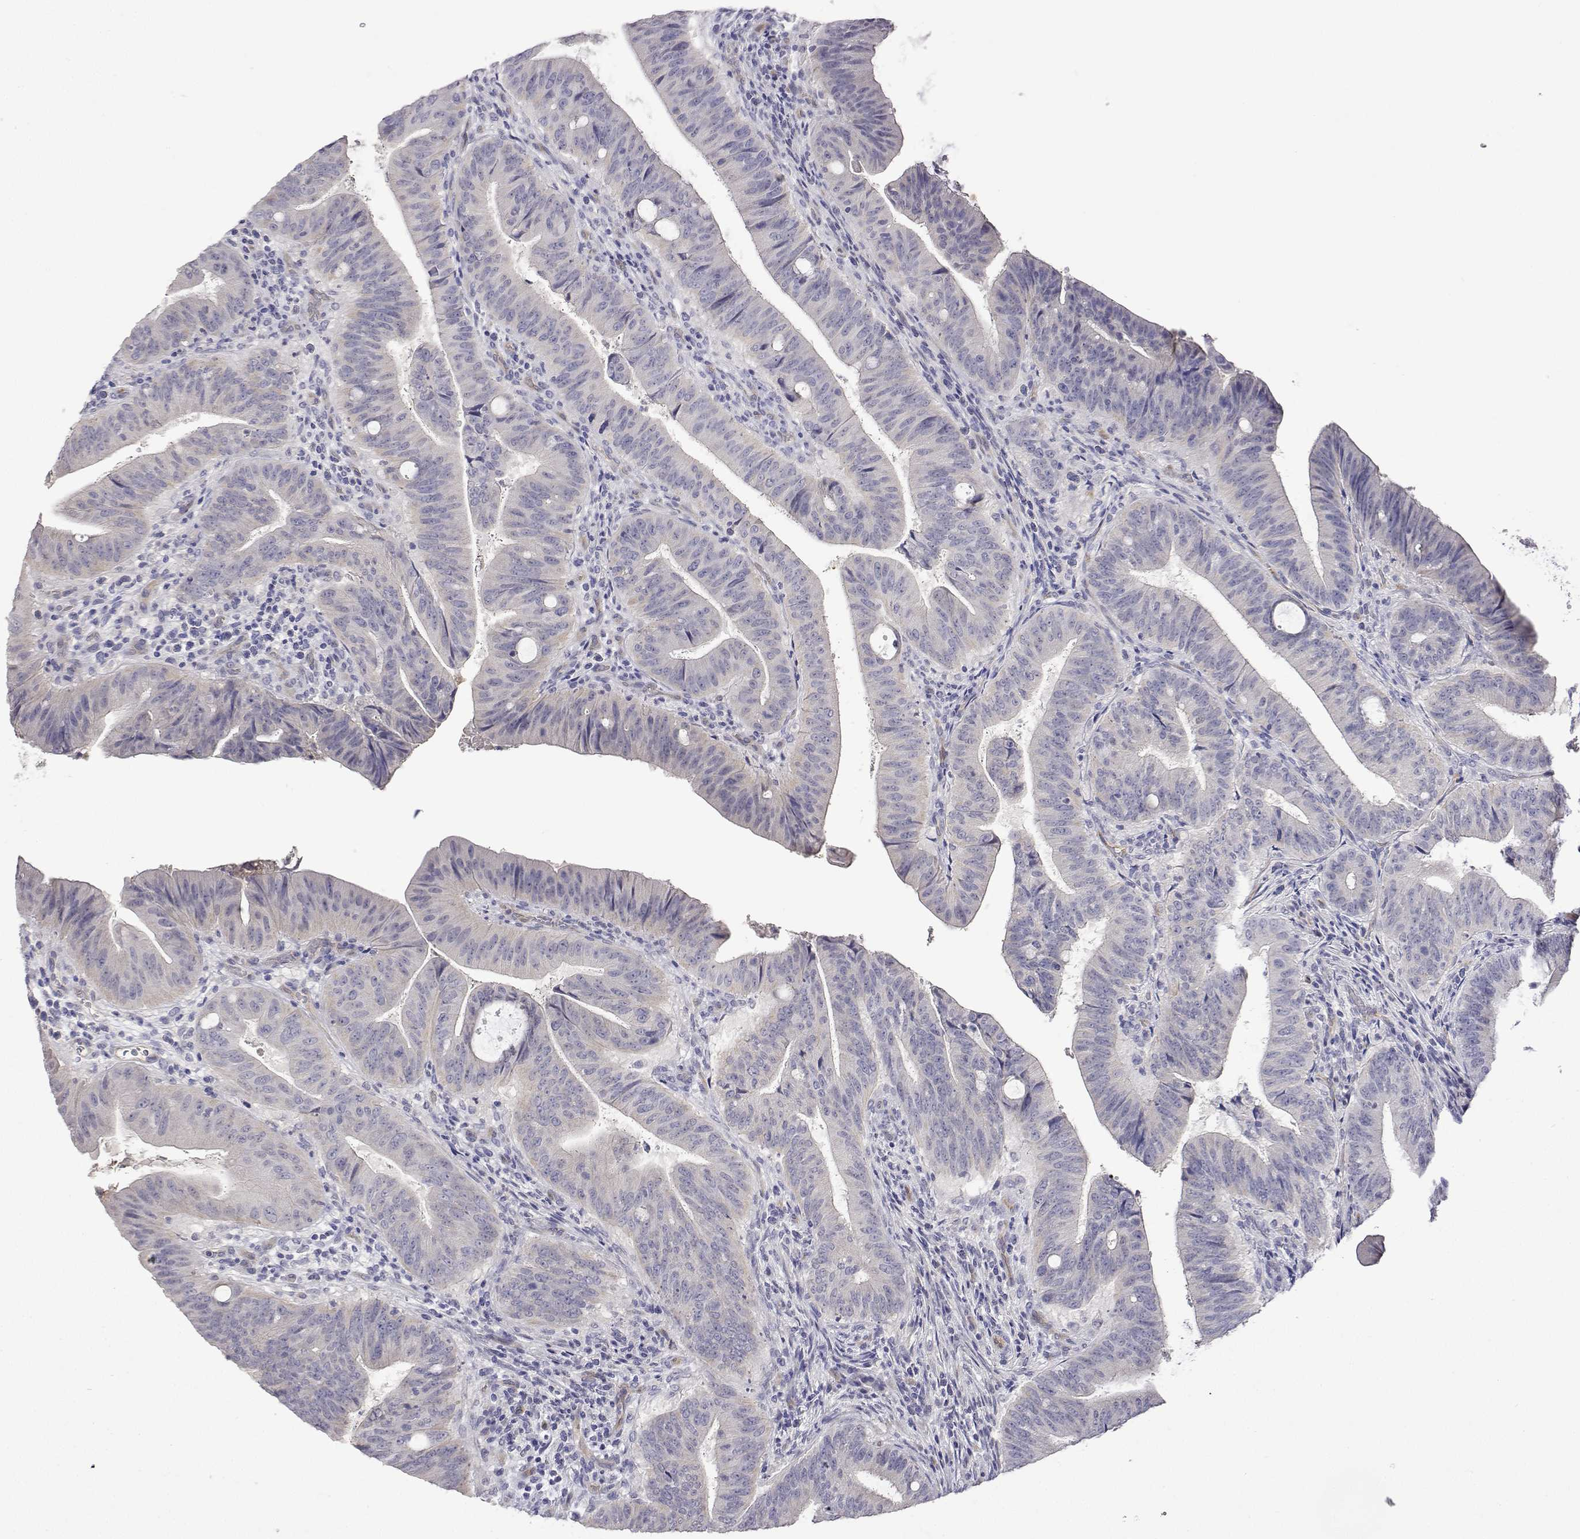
{"staining": {"intensity": "negative", "quantity": "none", "location": "none"}, "tissue": "colorectal cancer", "cell_type": "Tumor cells", "image_type": "cancer", "snomed": [{"axis": "morphology", "description": "Adenocarcinoma, NOS"}, {"axis": "topography", "description": "Colon"}], "caption": "Immunohistochemistry (IHC) micrograph of colorectal cancer (adenocarcinoma) stained for a protein (brown), which reveals no positivity in tumor cells.", "gene": "PLCB1", "patient": {"sex": "female", "age": 43}}